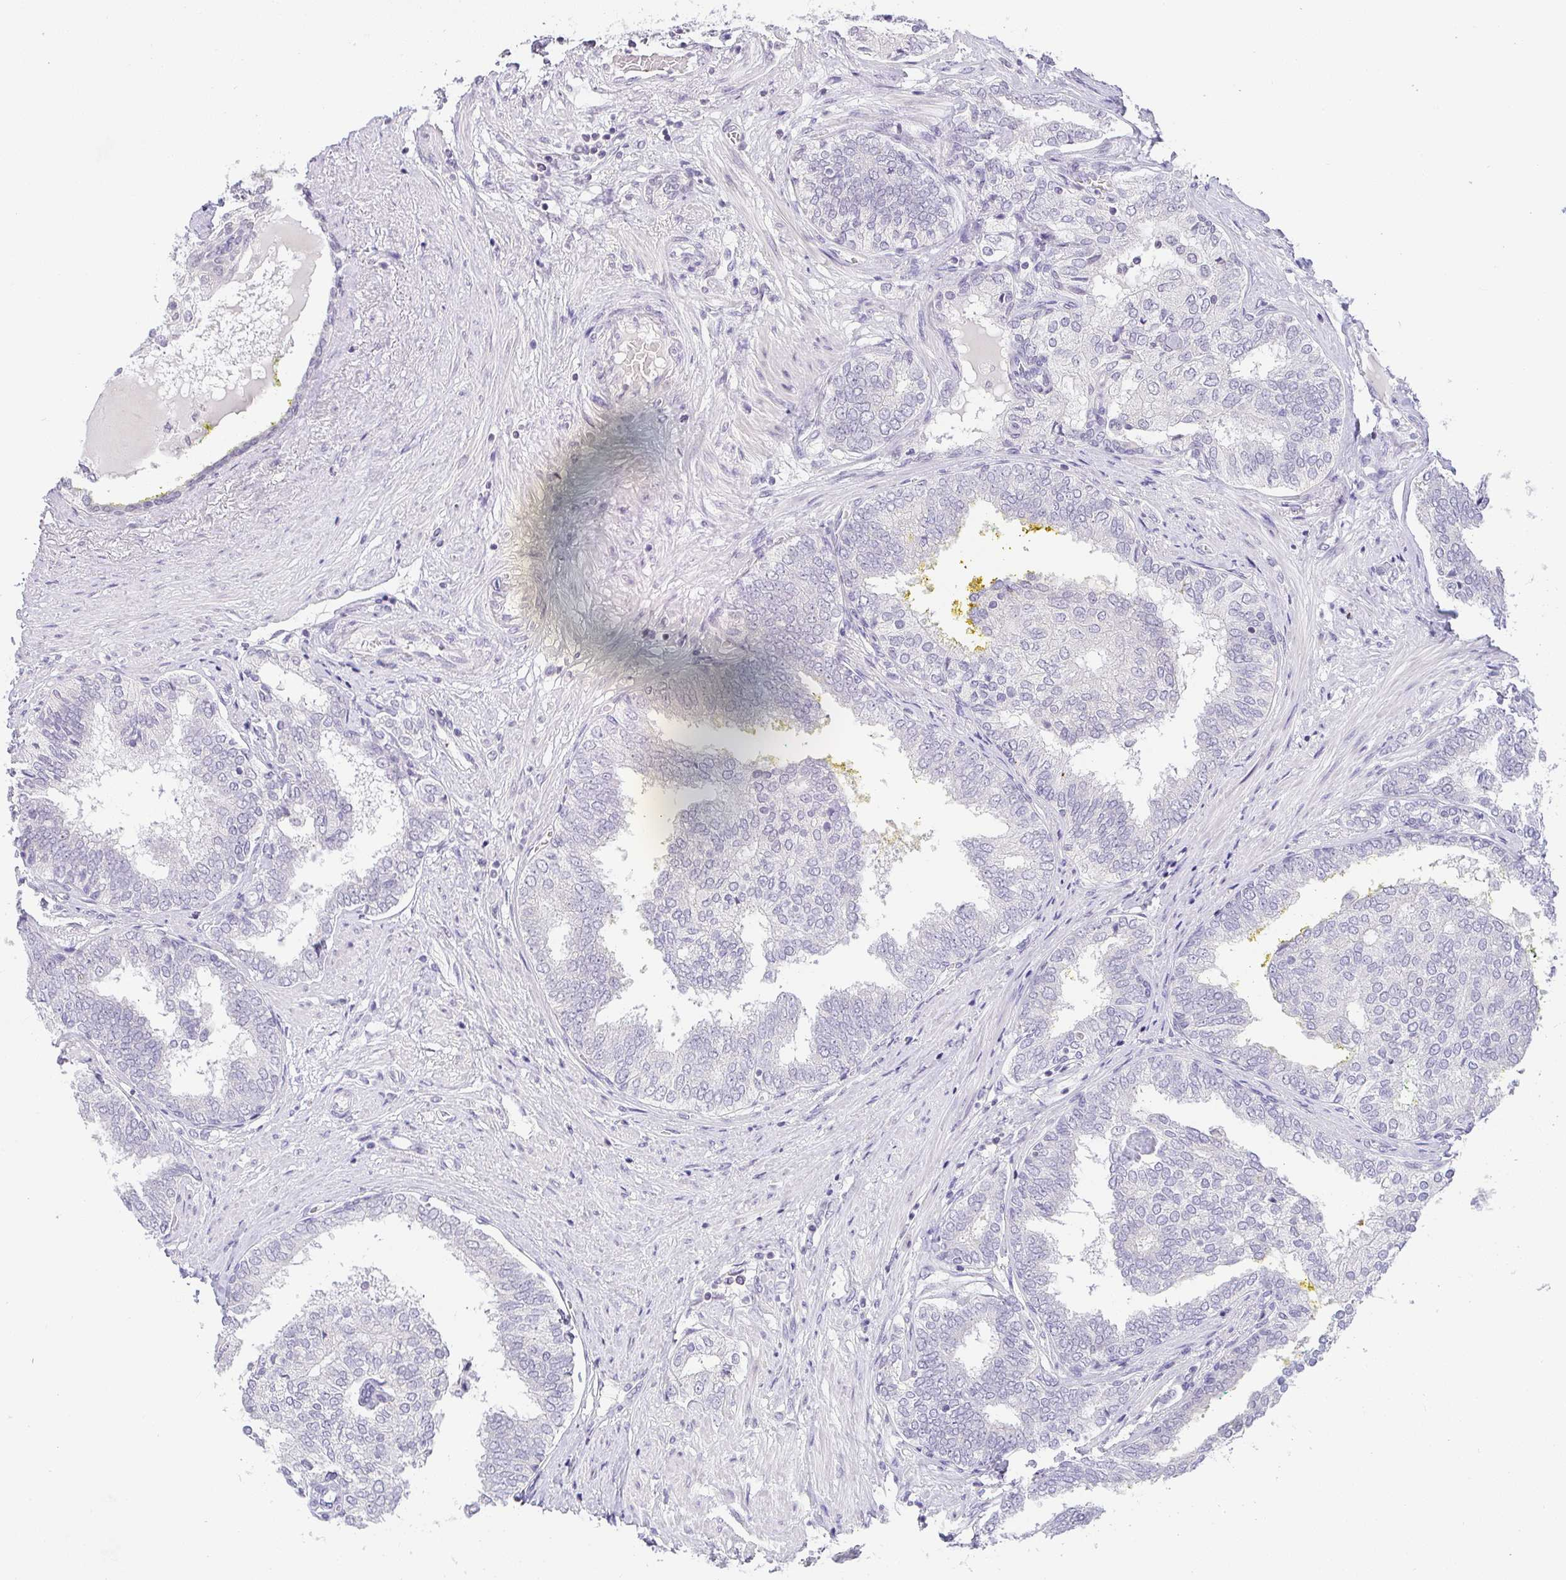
{"staining": {"intensity": "negative", "quantity": "none", "location": "none"}, "tissue": "prostate cancer", "cell_type": "Tumor cells", "image_type": "cancer", "snomed": [{"axis": "morphology", "description": "Adenocarcinoma, High grade"}, {"axis": "topography", "description": "Prostate"}], "caption": "Immunohistochemistry image of neoplastic tissue: prostate cancer (high-grade adenocarcinoma) stained with DAB demonstrates no significant protein staining in tumor cells.", "gene": "CACNA1S", "patient": {"sex": "male", "age": 72}}